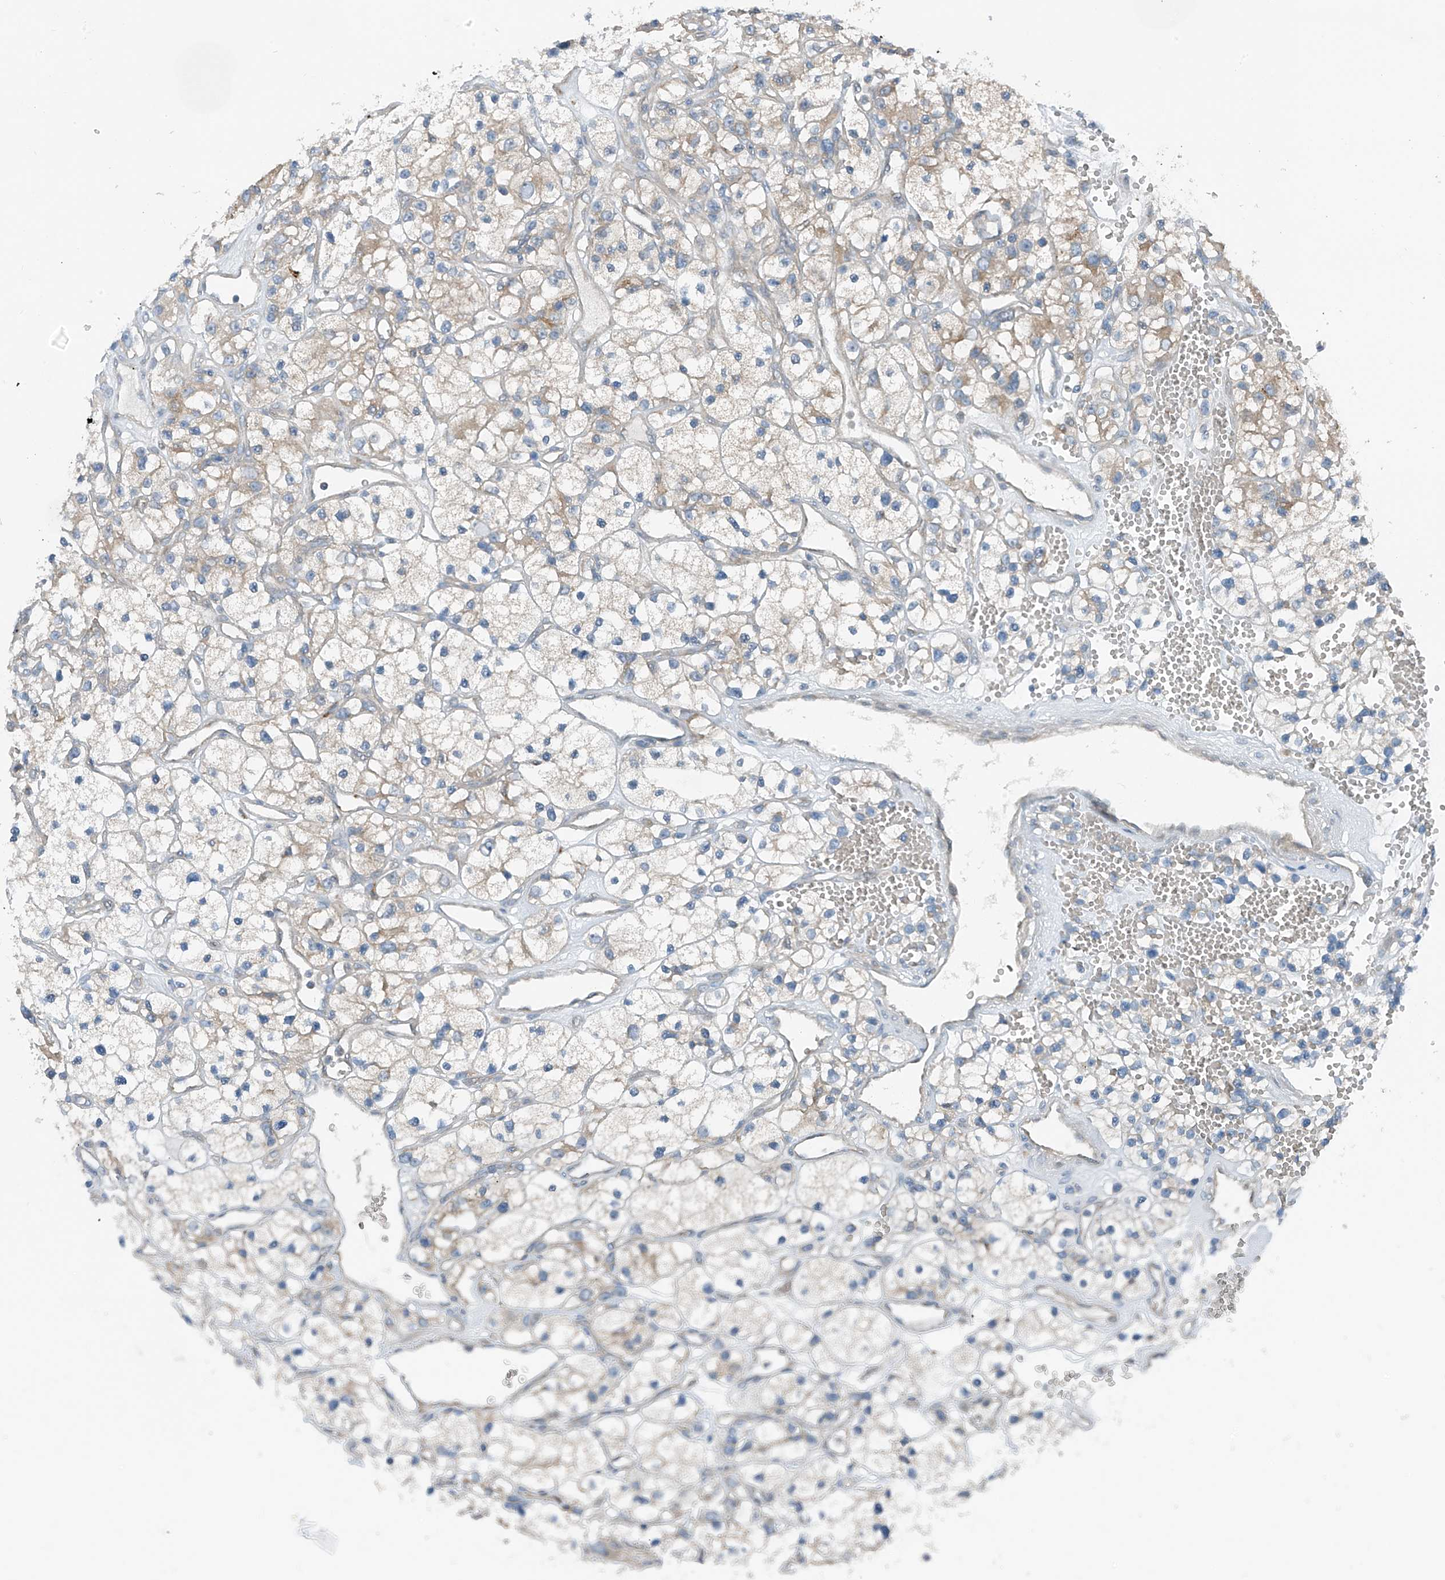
{"staining": {"intensity": "weak", "quantity": "<25%", "location": "cytoplasmic/membranous"}, "tissue": "renal cancer", "cell_type": "Tumor cells", "image_type": "cancer", "snomed": [{"axis": "morphology", "description": "Adenocarcinoma, NOS"}, {"axis": "topography", "description": "Kidney"}], "caption": "High magnification brightfield microscopy of adenocarcinoma (renal) stained with DAB (brown) and counterstained with hematoxylin (blue): tumor cells show no significant expression. (DAB IHC with hematoxylin counter stain).", "gene": "SLC12A6", "patient": {"sex": "female", "age": 57}}